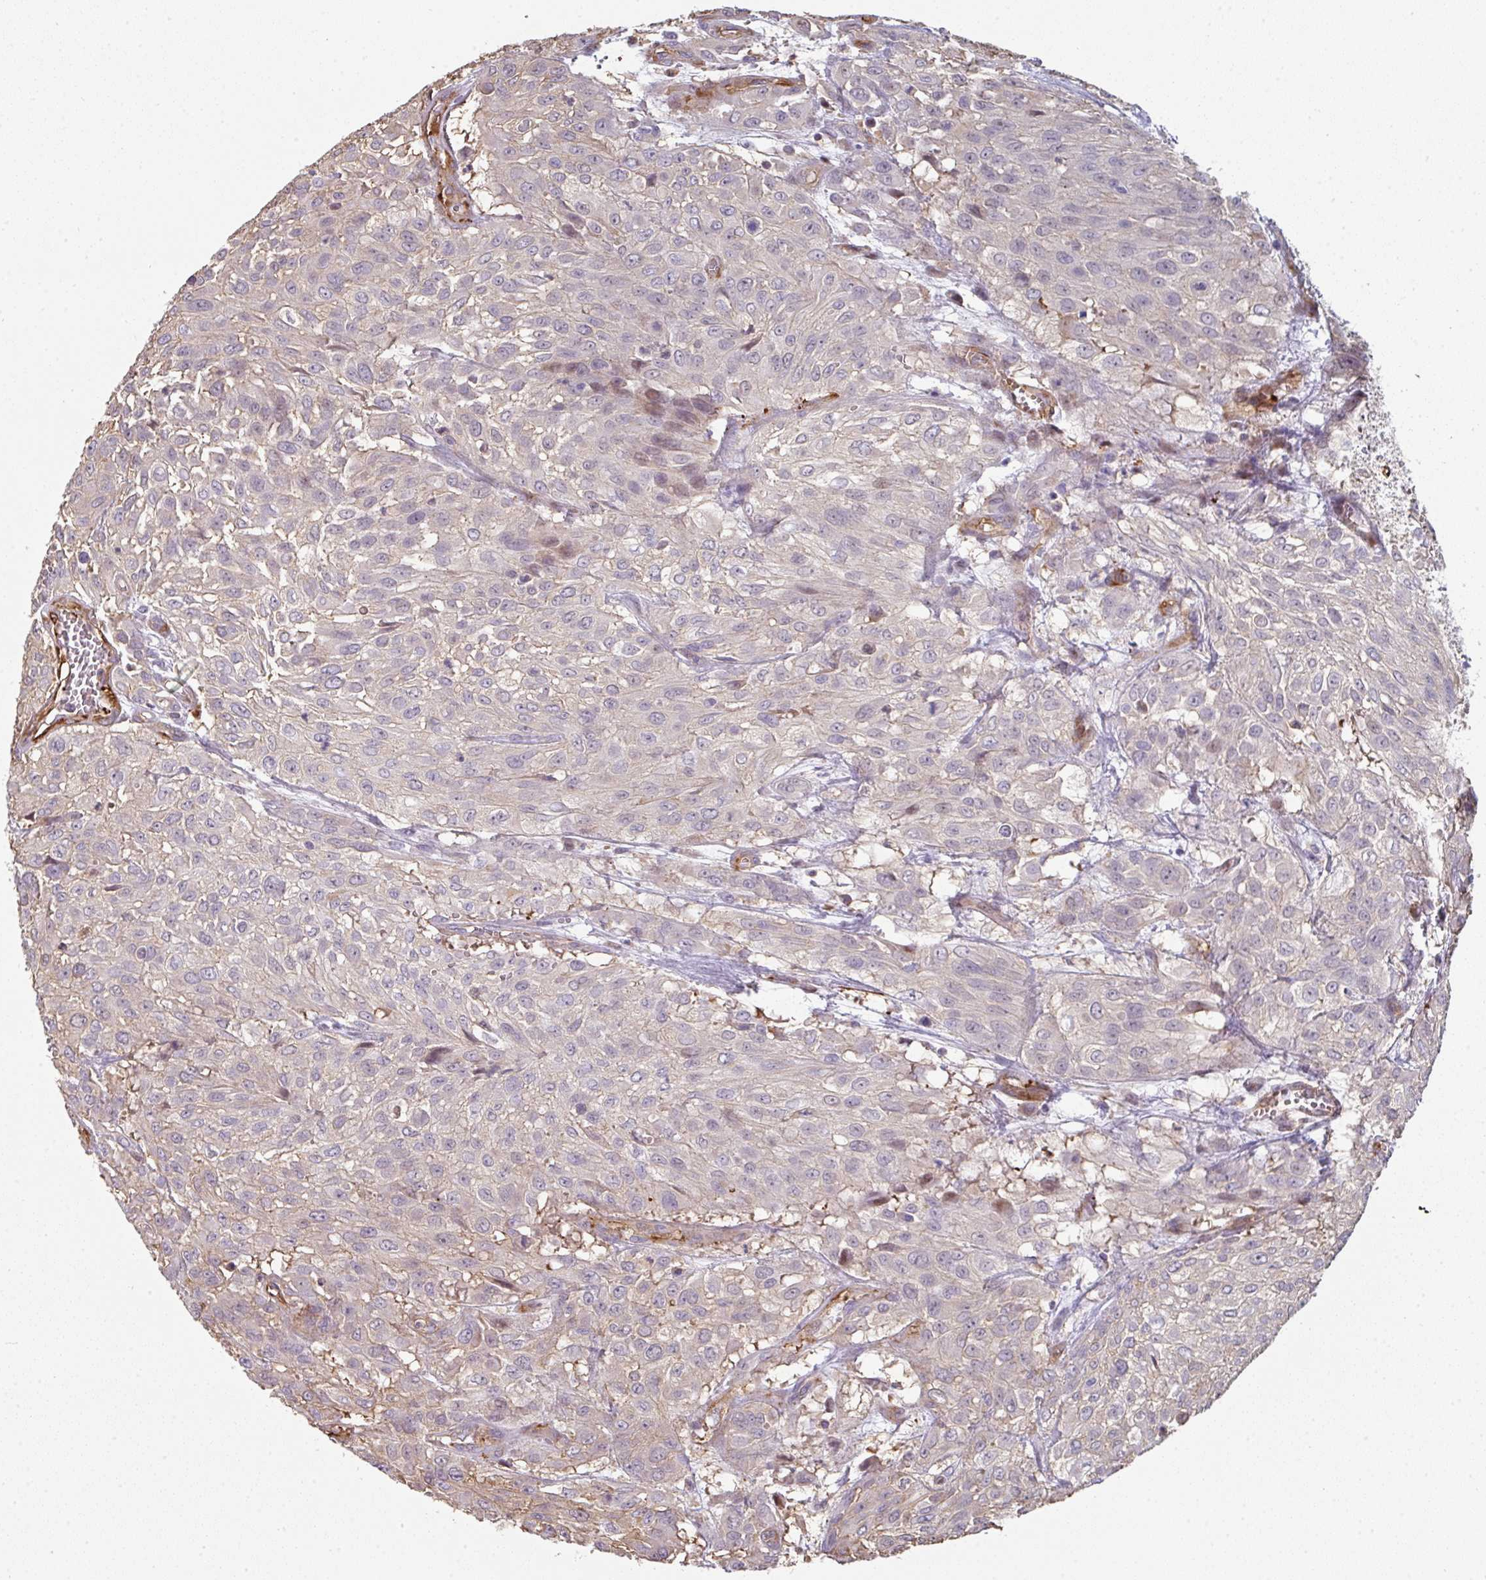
{"staining": {"intensity": "negative", "quantity": "none", "location": "none"}, "tissue": "urothelial cancer", "cell_type": "Tumor cells", "image_type": "cancer", "snomed": [{"axis": "morphology", "description": "Urothelial carcinoma, High grade"}, {"axis": "topography", "description": "Urinary bladder"}], "caption": "Urothelial carcinoma (high-grade) was stained to show a protein in brown. There is no significant expression in tumor cells. Brightfield microscopy of immunohistochemistry stained with DAB (3,3'-diaminobenzidine) (brown) and hematoxylin (blue), captured at high magnification.", "gene": "BEND5", "patient": {"sex": "male", "age": 57}}